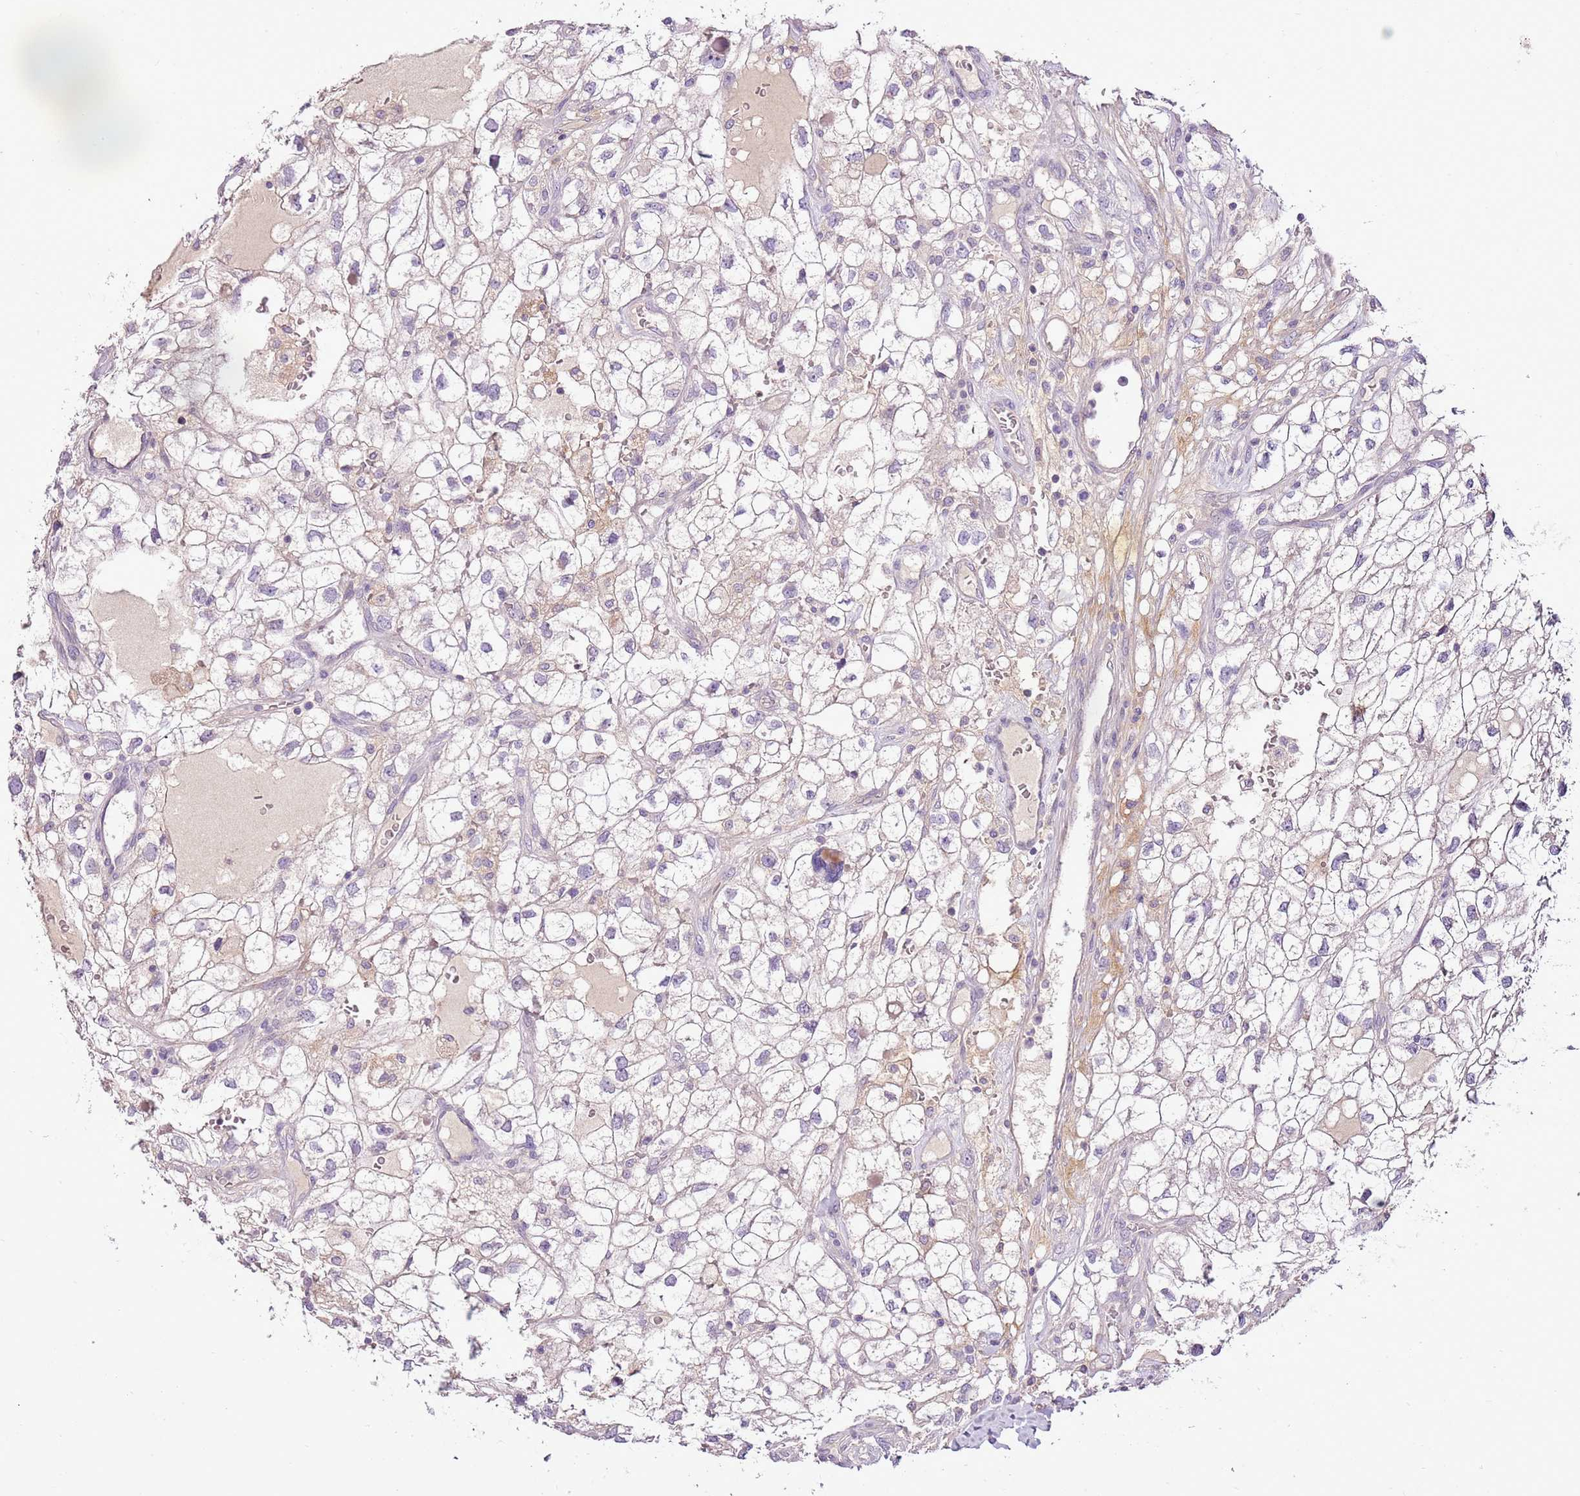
{"staining": {"intensity": "negative", "quantity": "none", "location": "none"}, "tissue": "renal cancer", "cell_type": "Tumor cells", "image_type": "cancer", "snomed": [{"axis": "morphology", "description": "Adenocarcinoma, NOS"}, {"axis": "topography", "description": "Kidney"}], "caption": "DAB immunohistochemical staining of human adenocarcinoma (renal) demonstrates no significant expression in tumor cells.", "gene": "CMKLR1", "patient": {"sex": "male", "age": 59}}